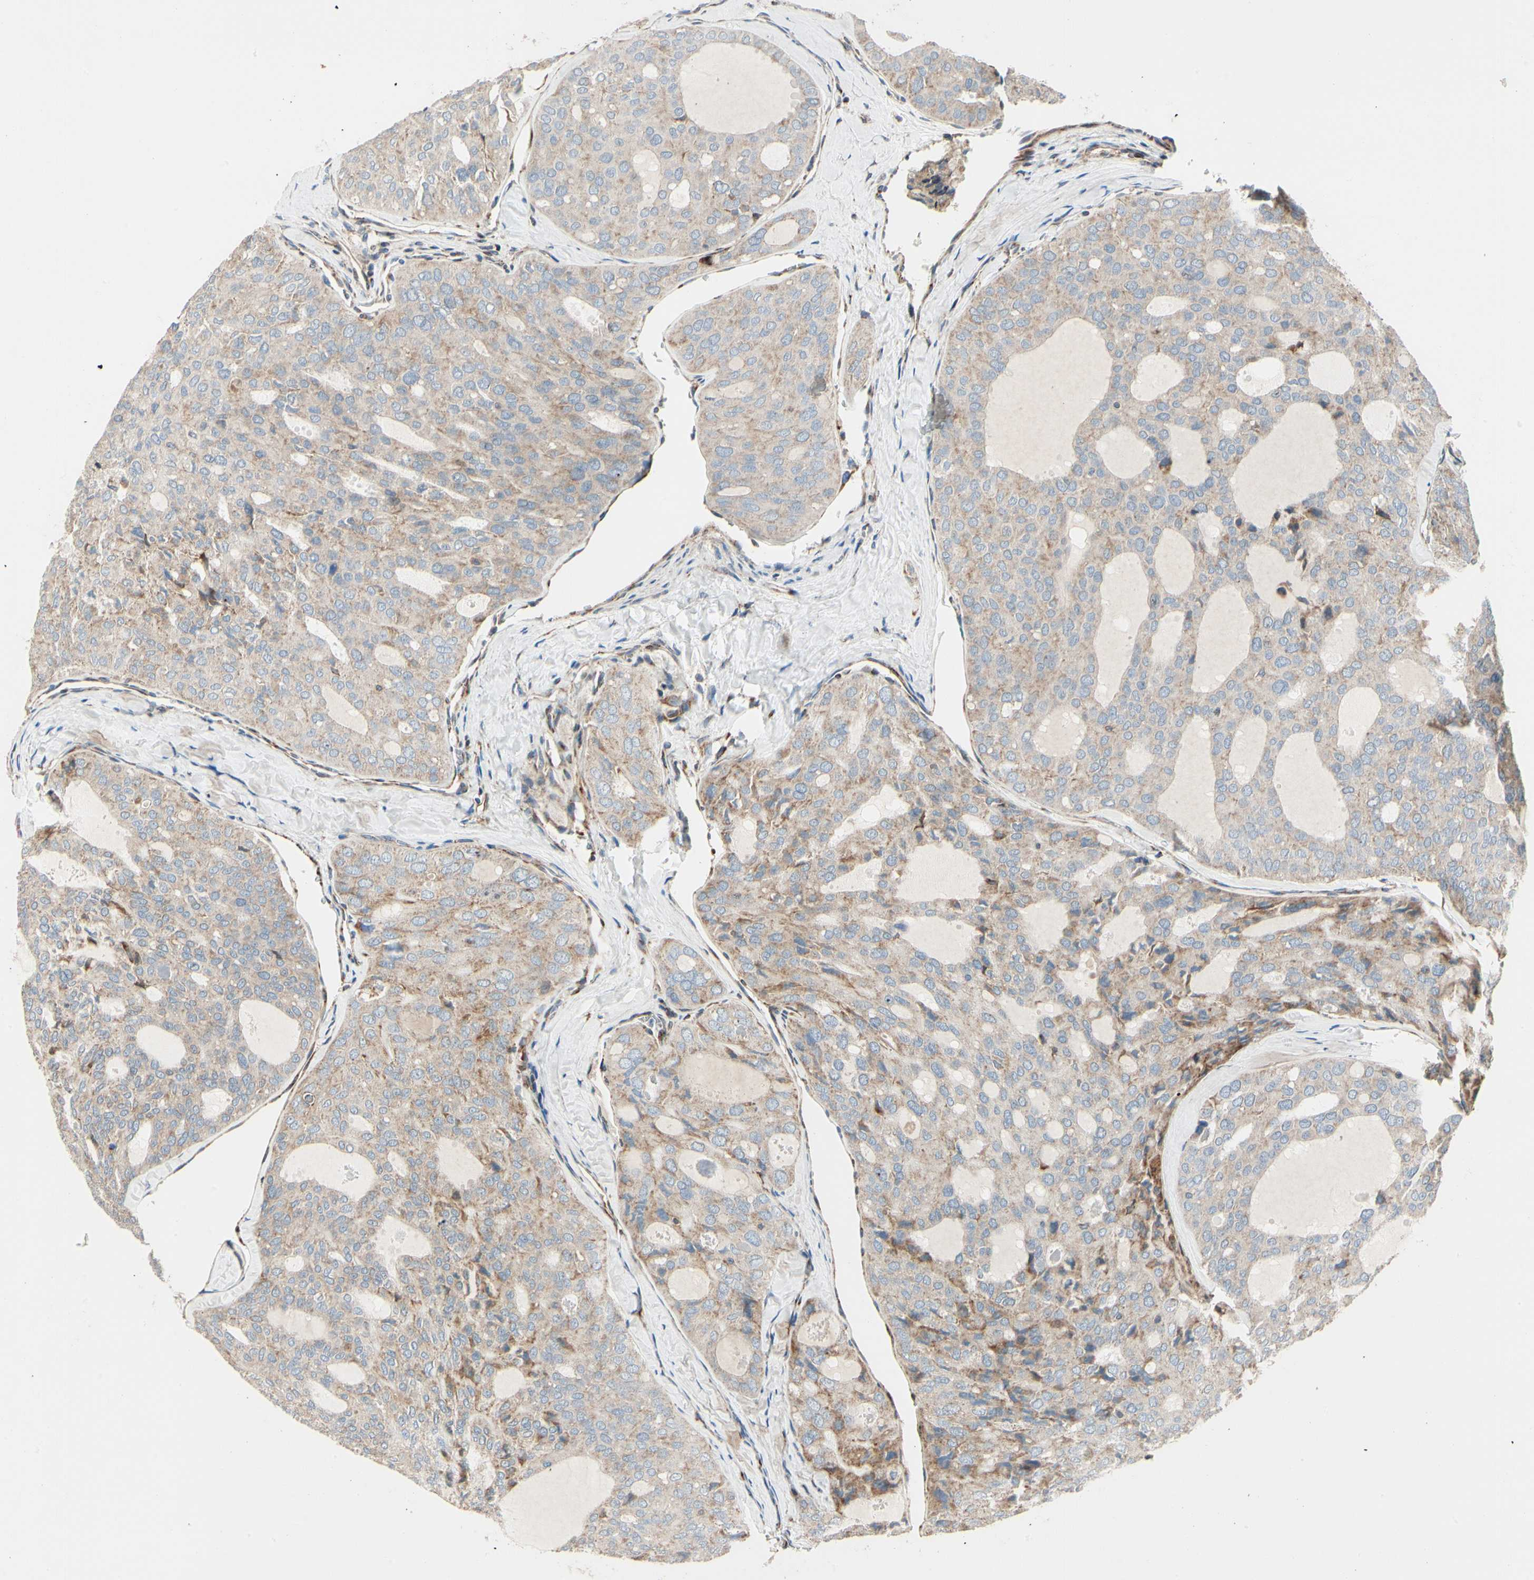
{"staining": {"intensity": "weak", "quantity": ">75%", "location": "cytoplasmic/membranous"}, "tissue": "thyroid cancer", "cell_type": "Tumor cells", "image_type": "cancer", "snomed": [{"axis": "morphology", "description": "Follicular adenoma carcinoma, NOS"}, {"axis": "topography", "description": "Thyroid gland"}], "caption": "Thyroid cancer (follicular adenoma carcinoma) stained with immunohistochemistry exhibits weak cytoplasmic/membranous expression in about >75% of tumor cells.", "gene": "MRPL9", "patient": {"sex": "male", "age": 75}}